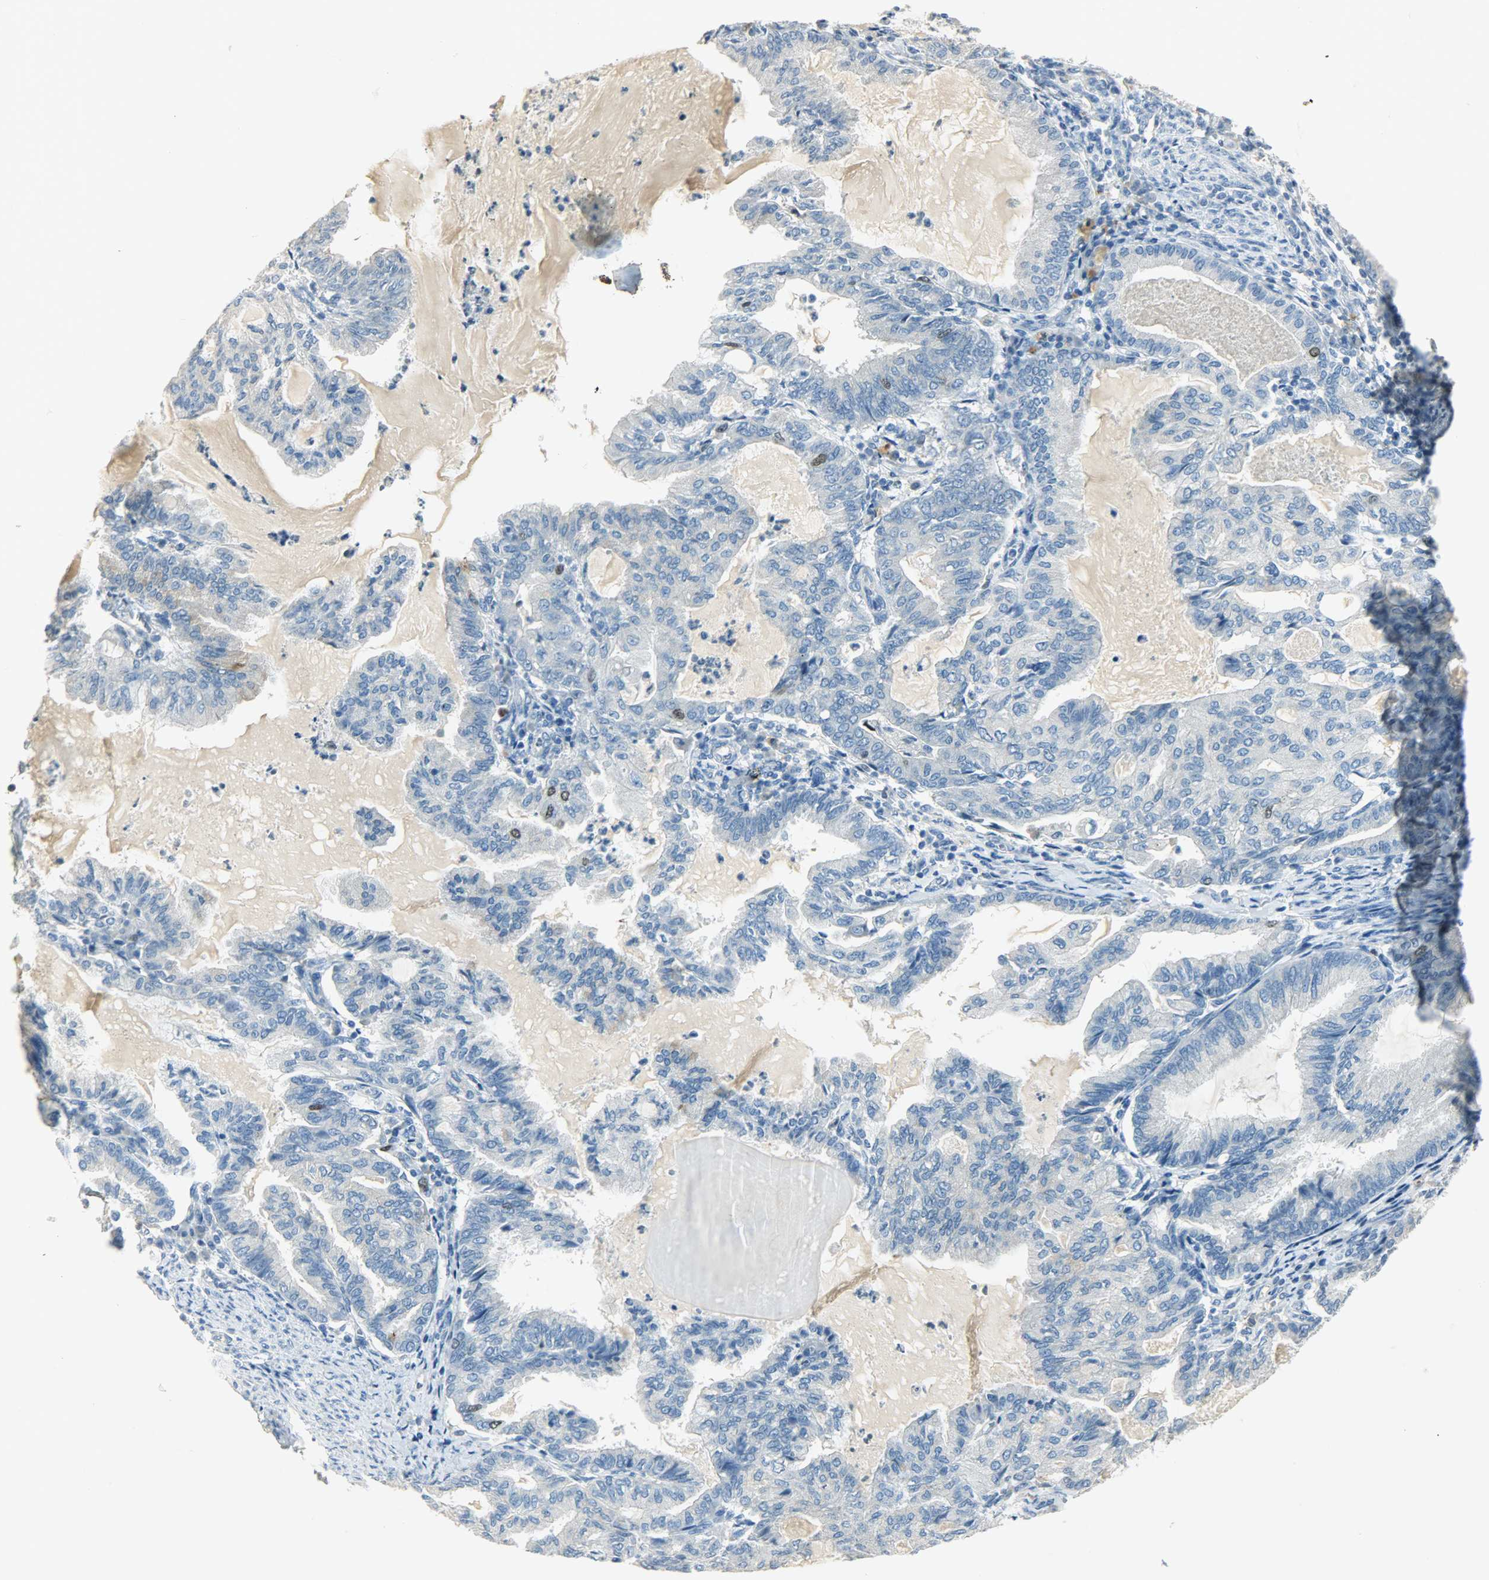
{"staining": {"intensity": "strong", "quantity": "<25%", "location": "nuclear"}, "tissue": "endometrial cancer", "cell_type": "Tumor cells", "image_type": "cancer", "snomed": [{"axis": "morphology", "description": "Adenocarcinoma, NOS"}, {"axis": "topography", "description": "Endometrium"}], "caption": "IHC micrograph of neoplastic tissue: endometrial cancer stained using immunohistochemistry (IHC) reveals medium levels of strong protein expression localized specifically in the nuclear of tumor cells, appearing as a nuclear brown color.", "gene": "TPX2", "patient": {"sex": "female", "age": 86}}